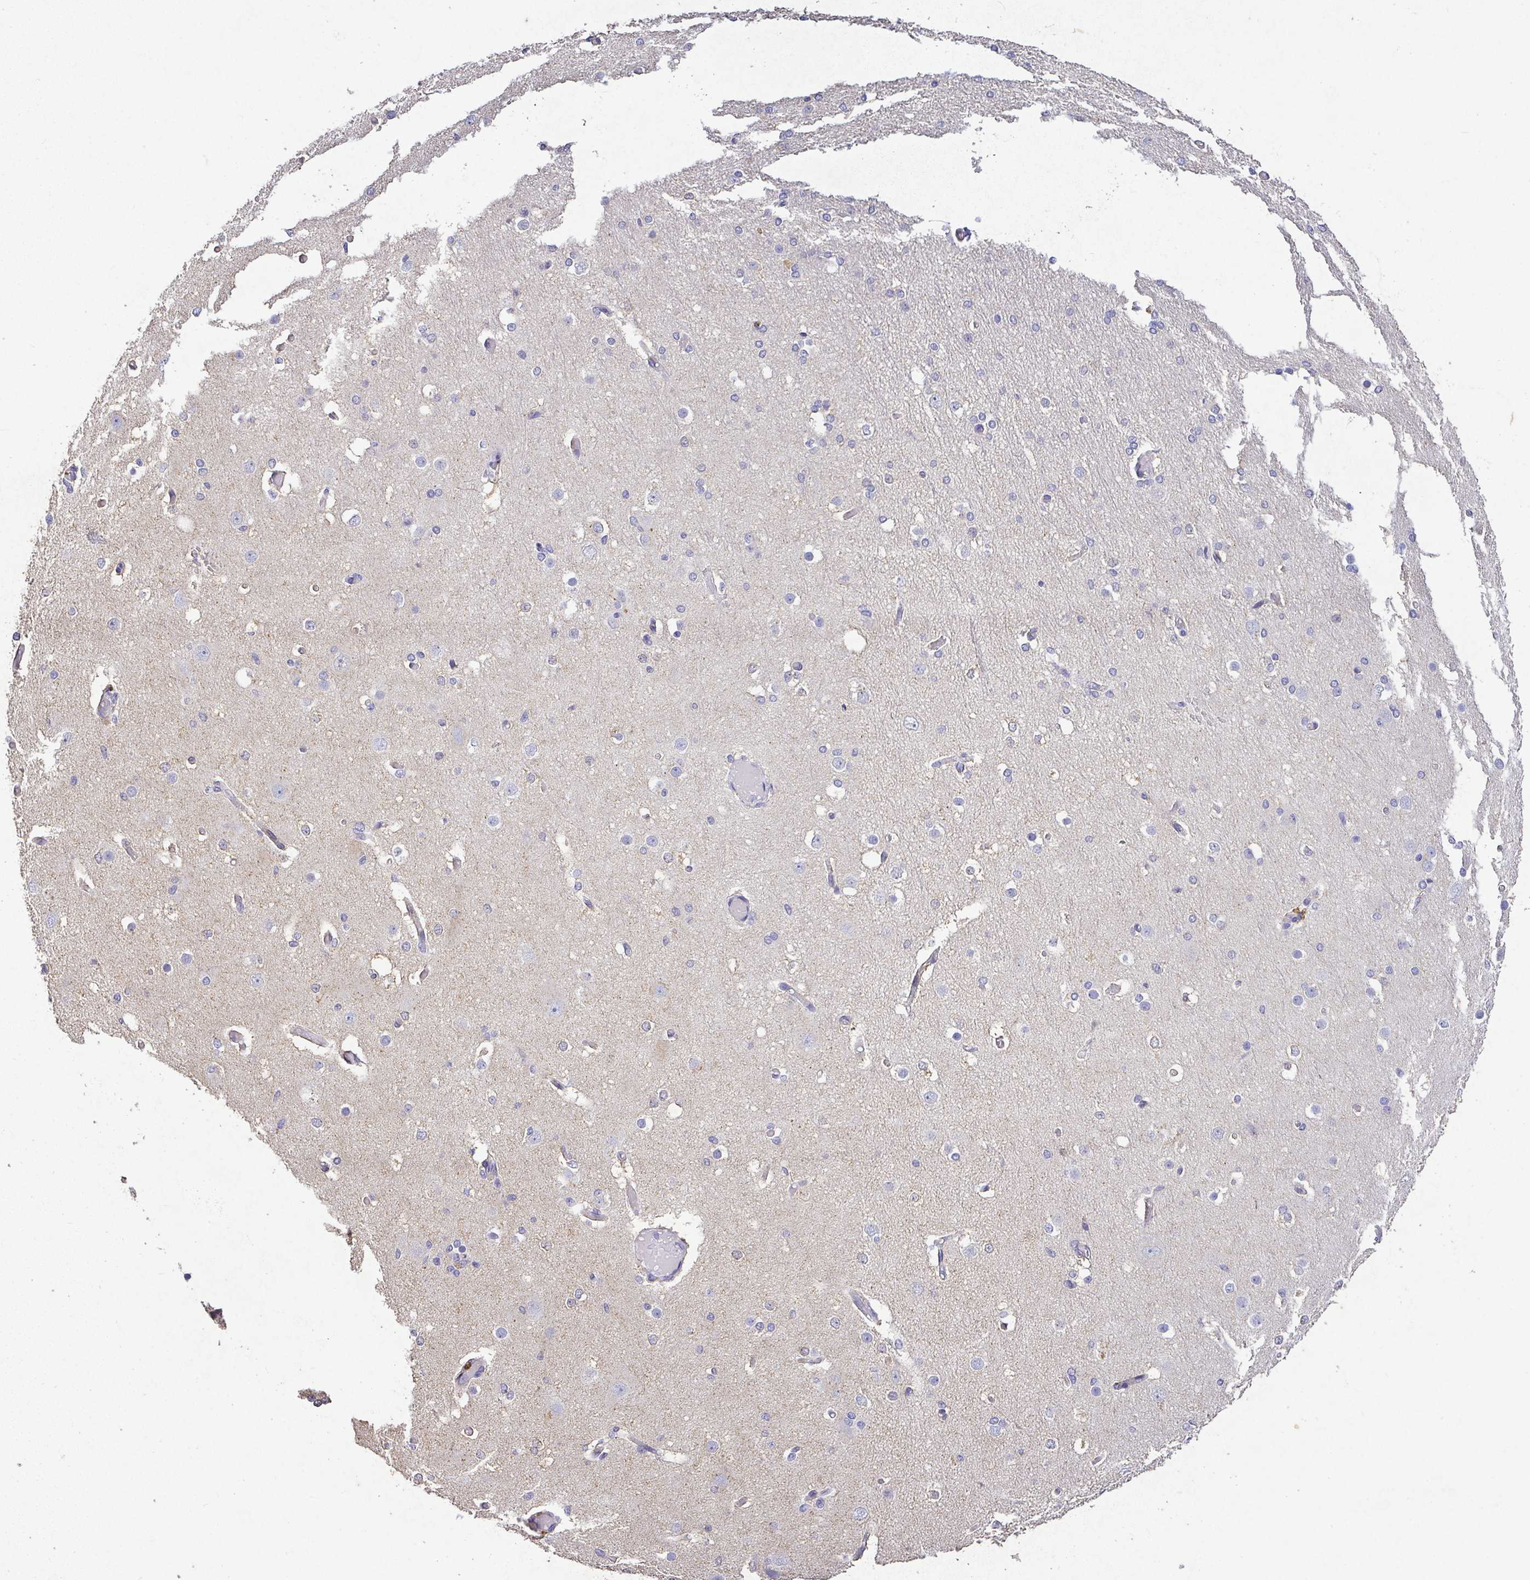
{"staining": {"intensity": "negative", "quantity": "none", "location": "none"}, "tissue": "cerebral cortex", "cell_type": "Endothelial cells", "image_type": "normal", "snomed": [{"axis": "morphology", "description": "Normal tissue, NOS"}, {"axis": "morphology", "description": "Inflammation, NOS"}, {"axis": "topography", "description": "Cerebral cortex"}], "caption": "This histopathology image is of unremarkable cerebral cortex stained with IHC to label a protein in brown with the nuclei are counter-stained blue. There is no staining in endothelial cells.", "gene": "RPS2", "patient": {"sex": "male", "age": 6}}